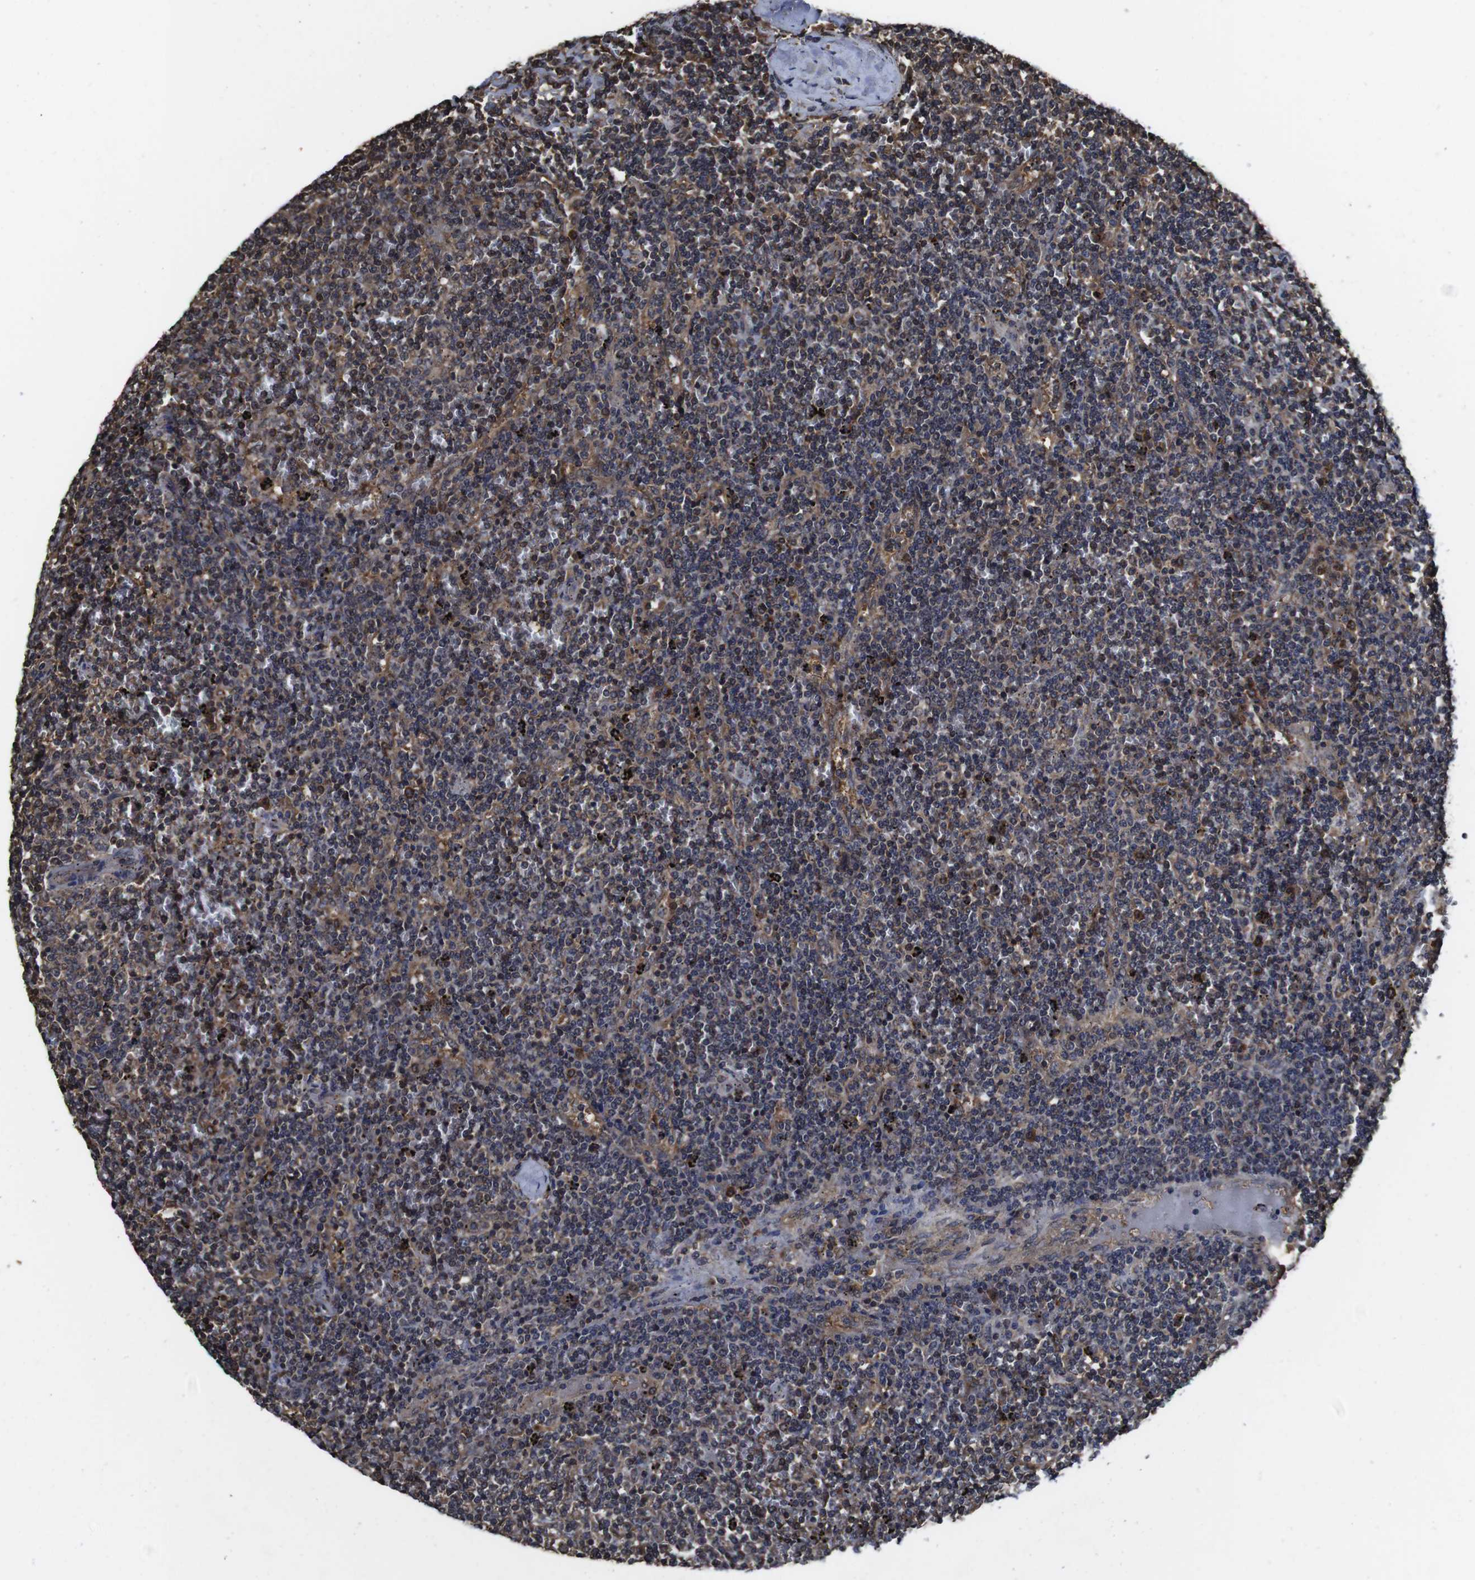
{"staining": {"intensity": "moderate", "quantity": "<25%", "location": "cytoplasmic/membranous"}, "tissue": "lymphoma", "cell_type": "Tumor cells", "image_type": "cancer", "snomed": [{"axis": "morphology", "description": "Malignant lymphoma, non-Hodgkin's type, Low grade"}, {"axis": "topography", "description": "Spleen"}], "caption": "A brown stain highlights moderate cytoplasmic/membranous expression of a protein in human lymphoma tumor cells.", "gene": "CXCL11", "patient": {"sex": "female", "age": 50}}